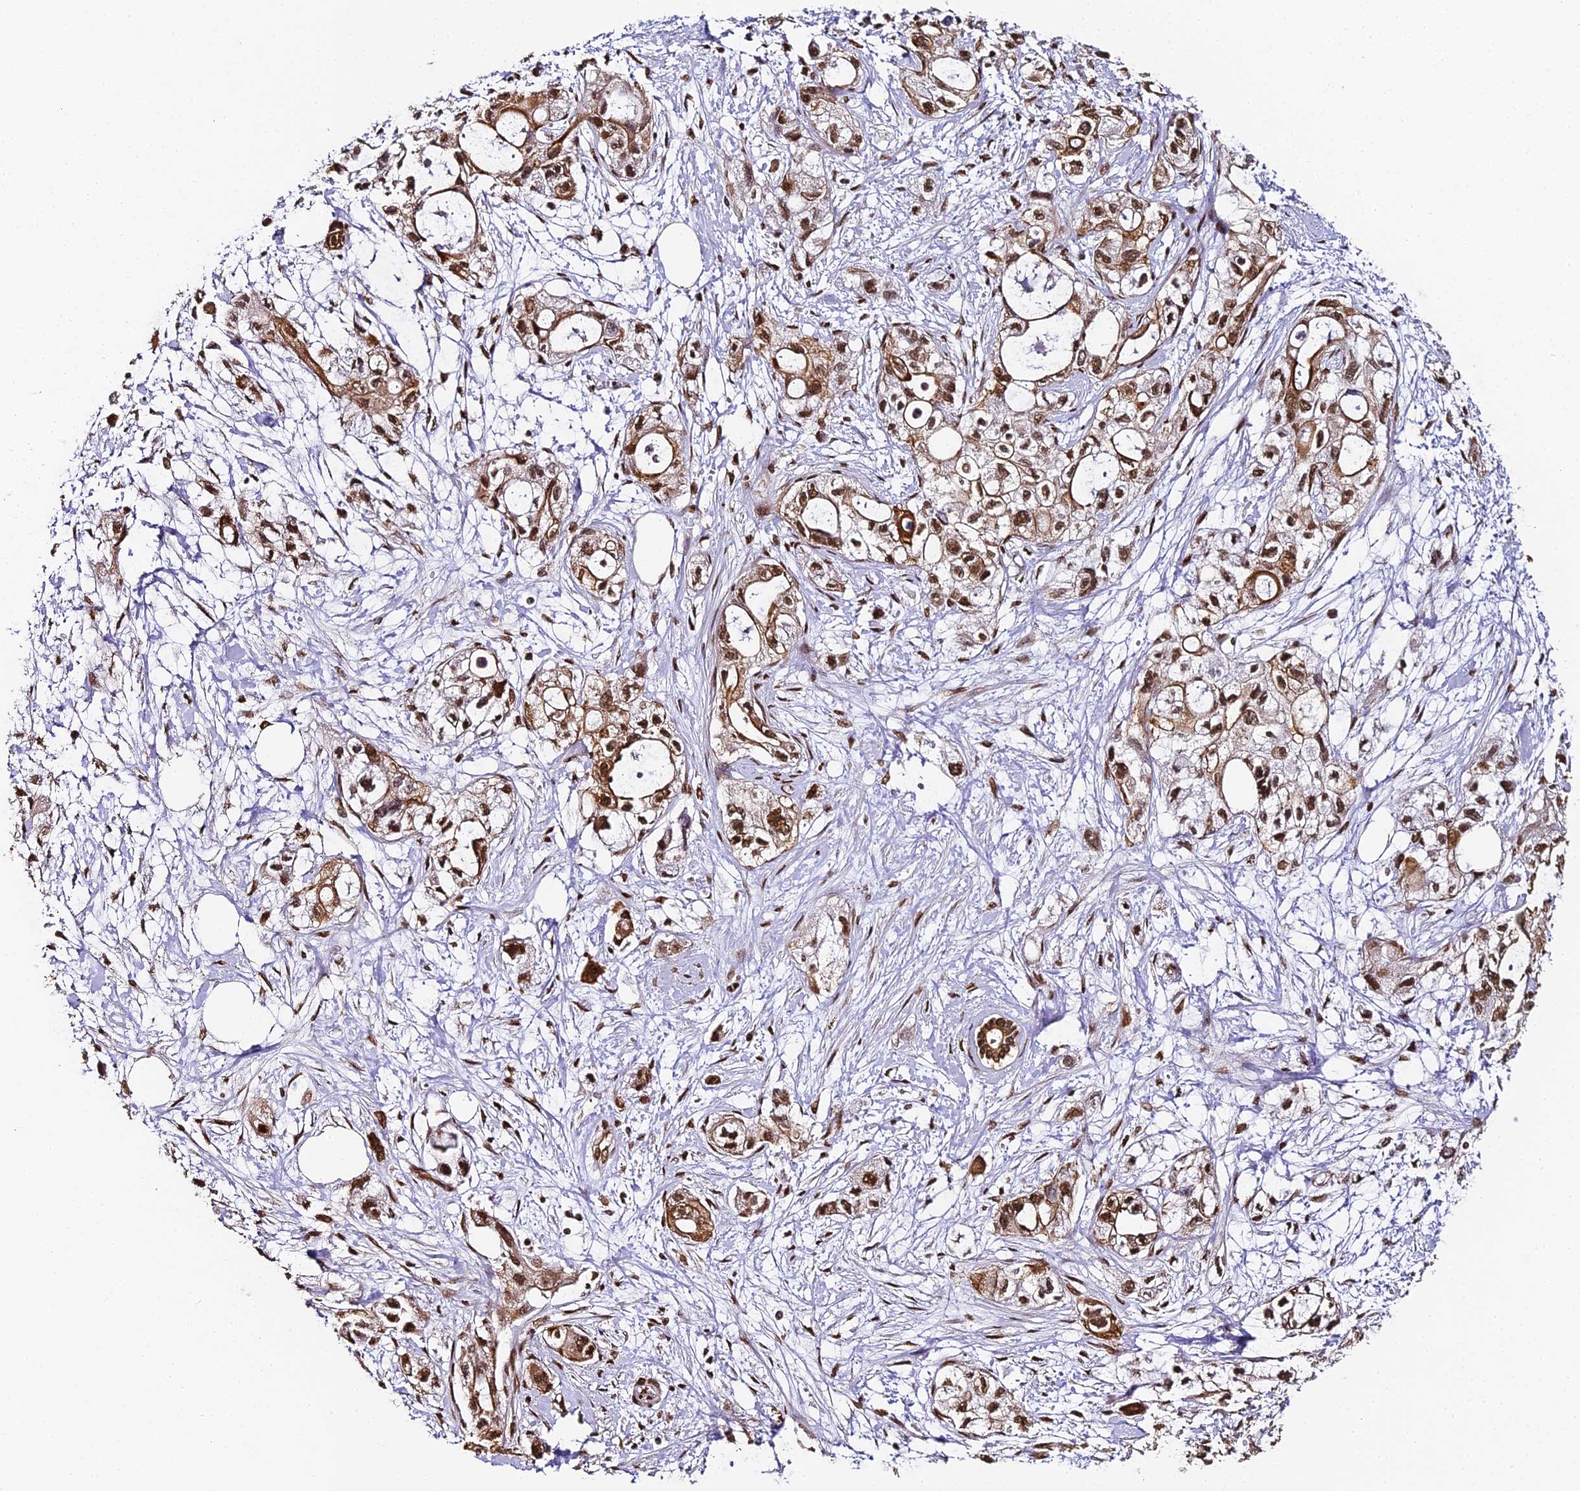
{"staining": {"intensity": "strong", "quantity": ">75%", "location": "cytoplasmic/membranous,nuclear"}, "tissue": "pancreatic cancer", "cell_type": "Tumor cells", "image_type": "cancer", "snomed": [{"axis": "morphology", "description": "Adenocarcinoma, NOS"}, {"axis": "topography", "description": "Pancreas"}], "caption": "Brown immunohistochemical staining in pancreatic cancer (adenocarcinoma) demonstrates strong cytoplasmic/membranous and nuclear staining in approximately >75% of tumor cells.", "gene": "HNRNPA1", "patient": {"sex": "male", "age": 75}}